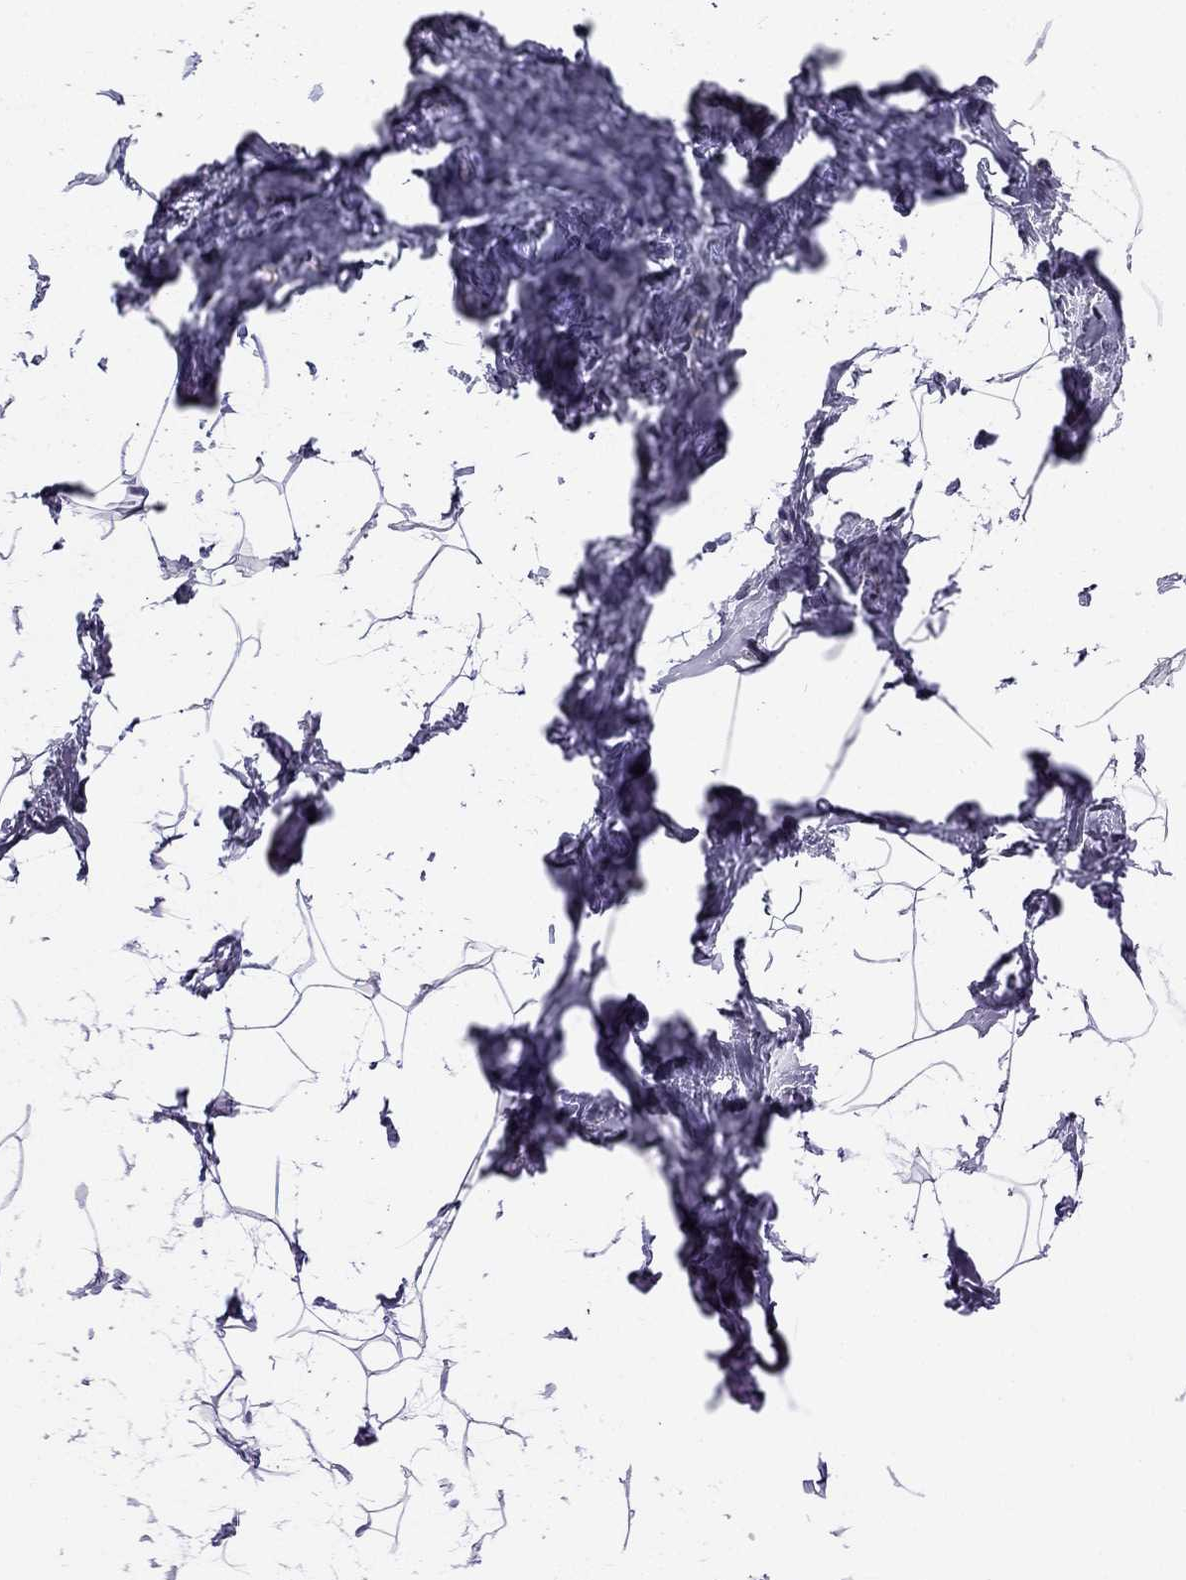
{"staining": {"intensity": "negative", "quantity": "none", "location": "none"}, "tissue": "breast", "cell_type": "Adipocytes", "image_type": "normal", "snomed": [{"axis": "morphology", "description": "Normal tissue, NOS"}, {"axis": "topography", "description": "Breast"}], "caption": "Adipocytes show no significant staining in normal breast.", "gene": "NPTX1", "patient": {"sex": "female", "age": 32}}